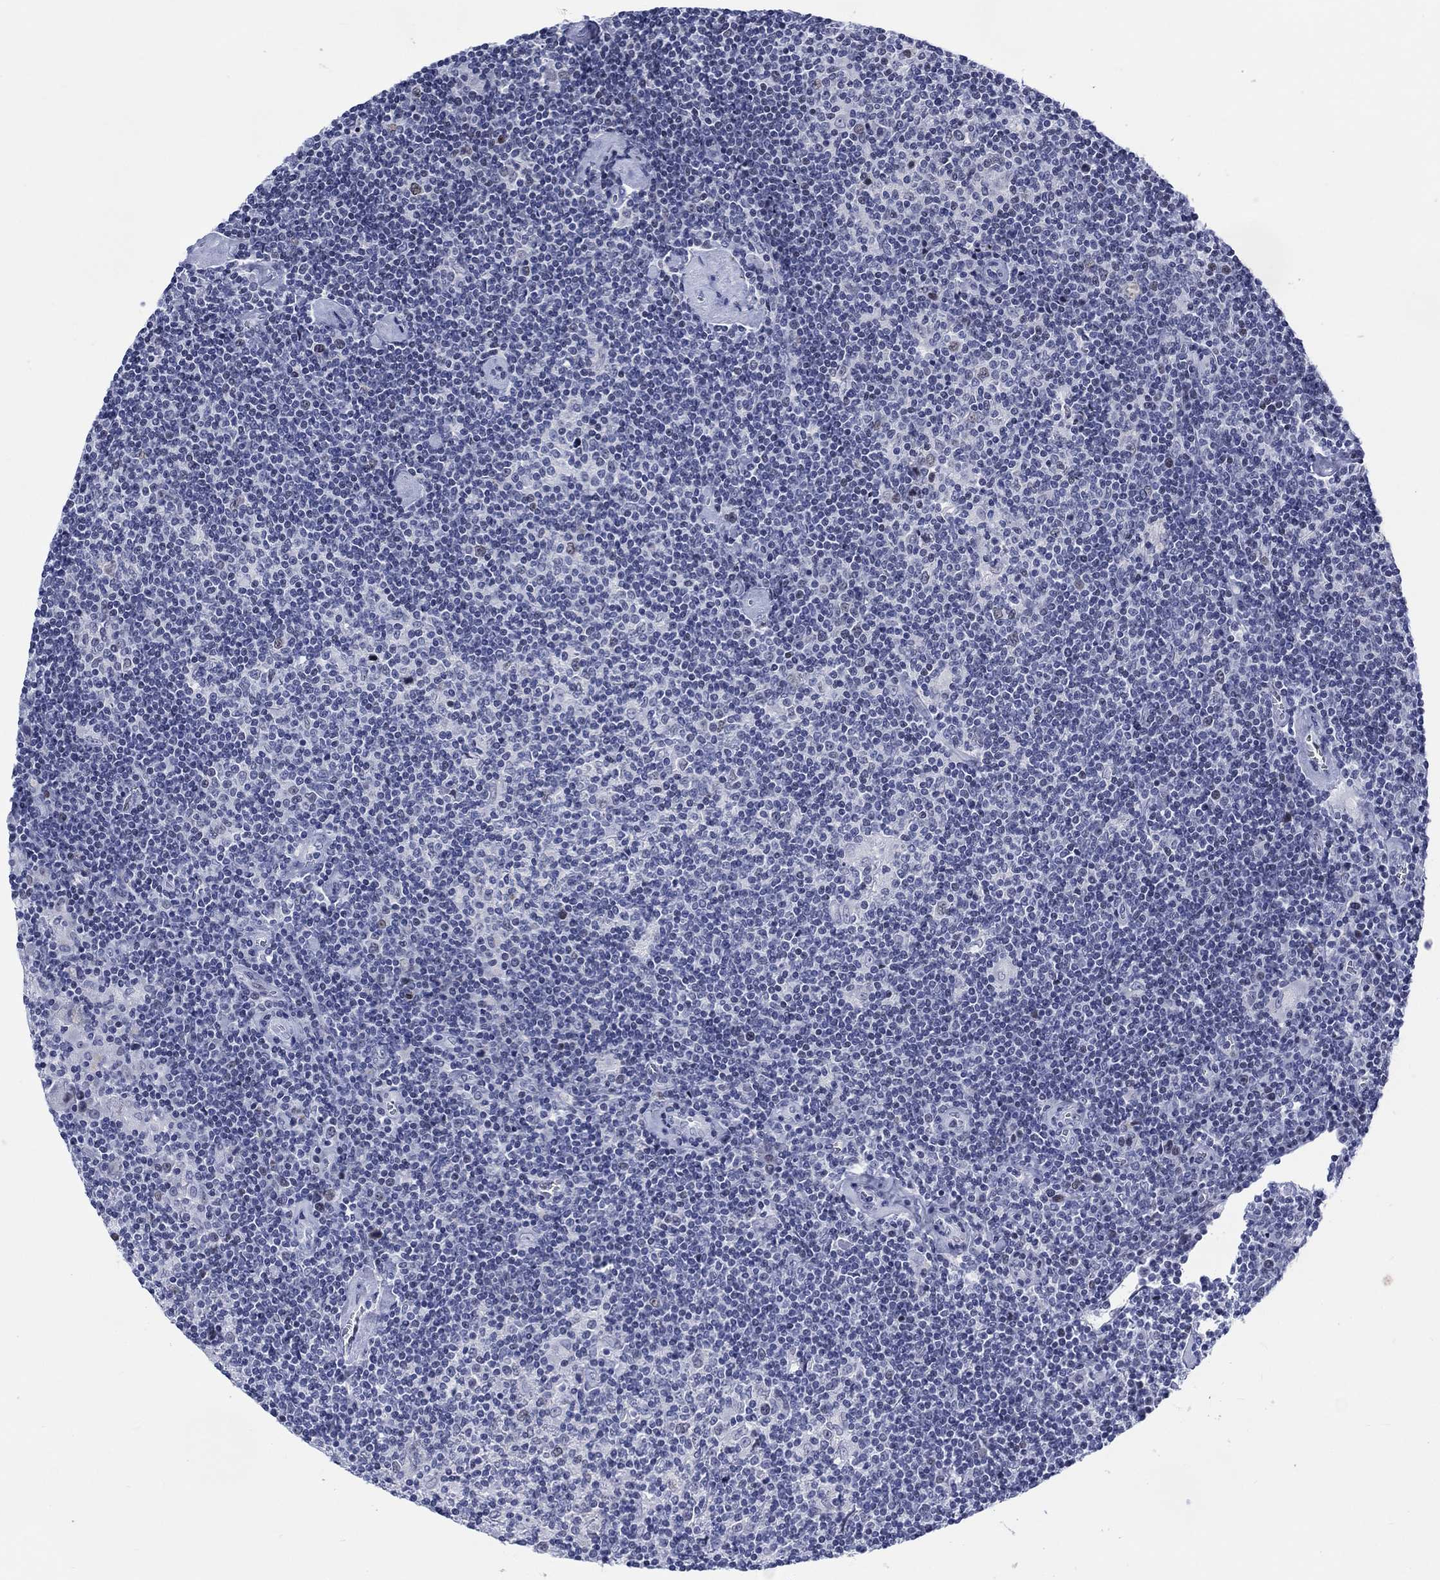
{"staining": {"intensity": "negative", "quantity": "none", "location": "none"}, "tissue": "lymphoma", "cell_type": "Tumor cells", "image_type": "cancer", "snomed": [{"axis": "morphology", "description": "Hodgkin's disease, NOS"}, {"axis": "topography", "description": "Lymph node"}], "caption": "The photomicrograph demonstrates no significant expression in tumor cells of Hodgkin's disease.", "gene": "CDCA2", "patient": {"sex": "male", "age": 40}}